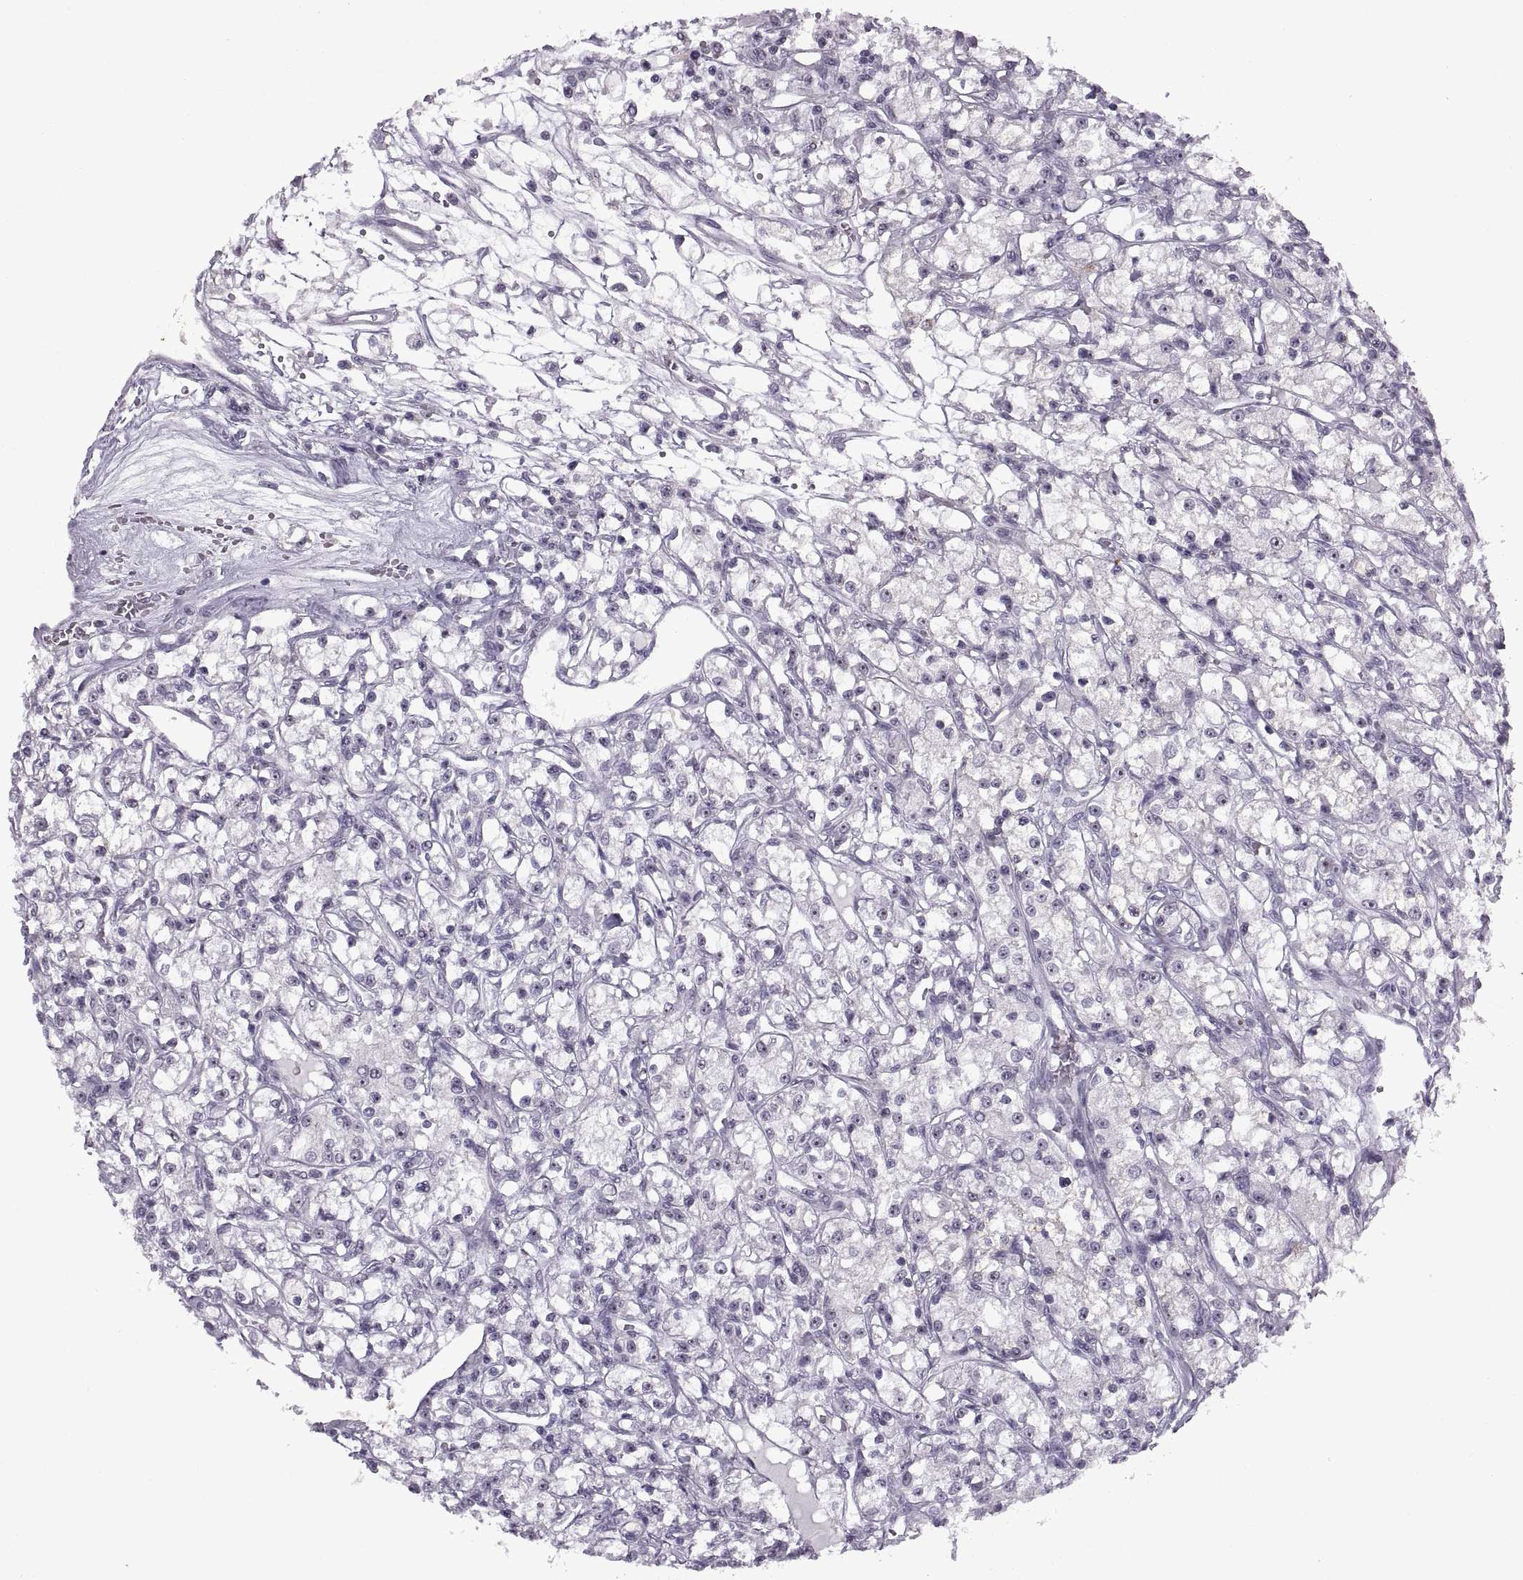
{"staining": {"intensity": "strong", "quantity": "<25%", "location": "nuclear"}, "tissue": "renal cancer", "cell_type": "Tumor cells", "image_type": "cancer", "snomed": [{"axis": "morphology", "description": "Adenocarcinoma, NOS"}, {"axis": "topography", "description": "Kidney"}], "caption": "The histopathology image exhibits staining of renal cancer (adenocarcinoma), revealing strong nuclear protein staining (brown color) within tumor cells. (DAB = brown stain, brightfield microscopy at high magnification).", "gene": "SINHCAF", "patient": {"sex": "female", "age": 59}}